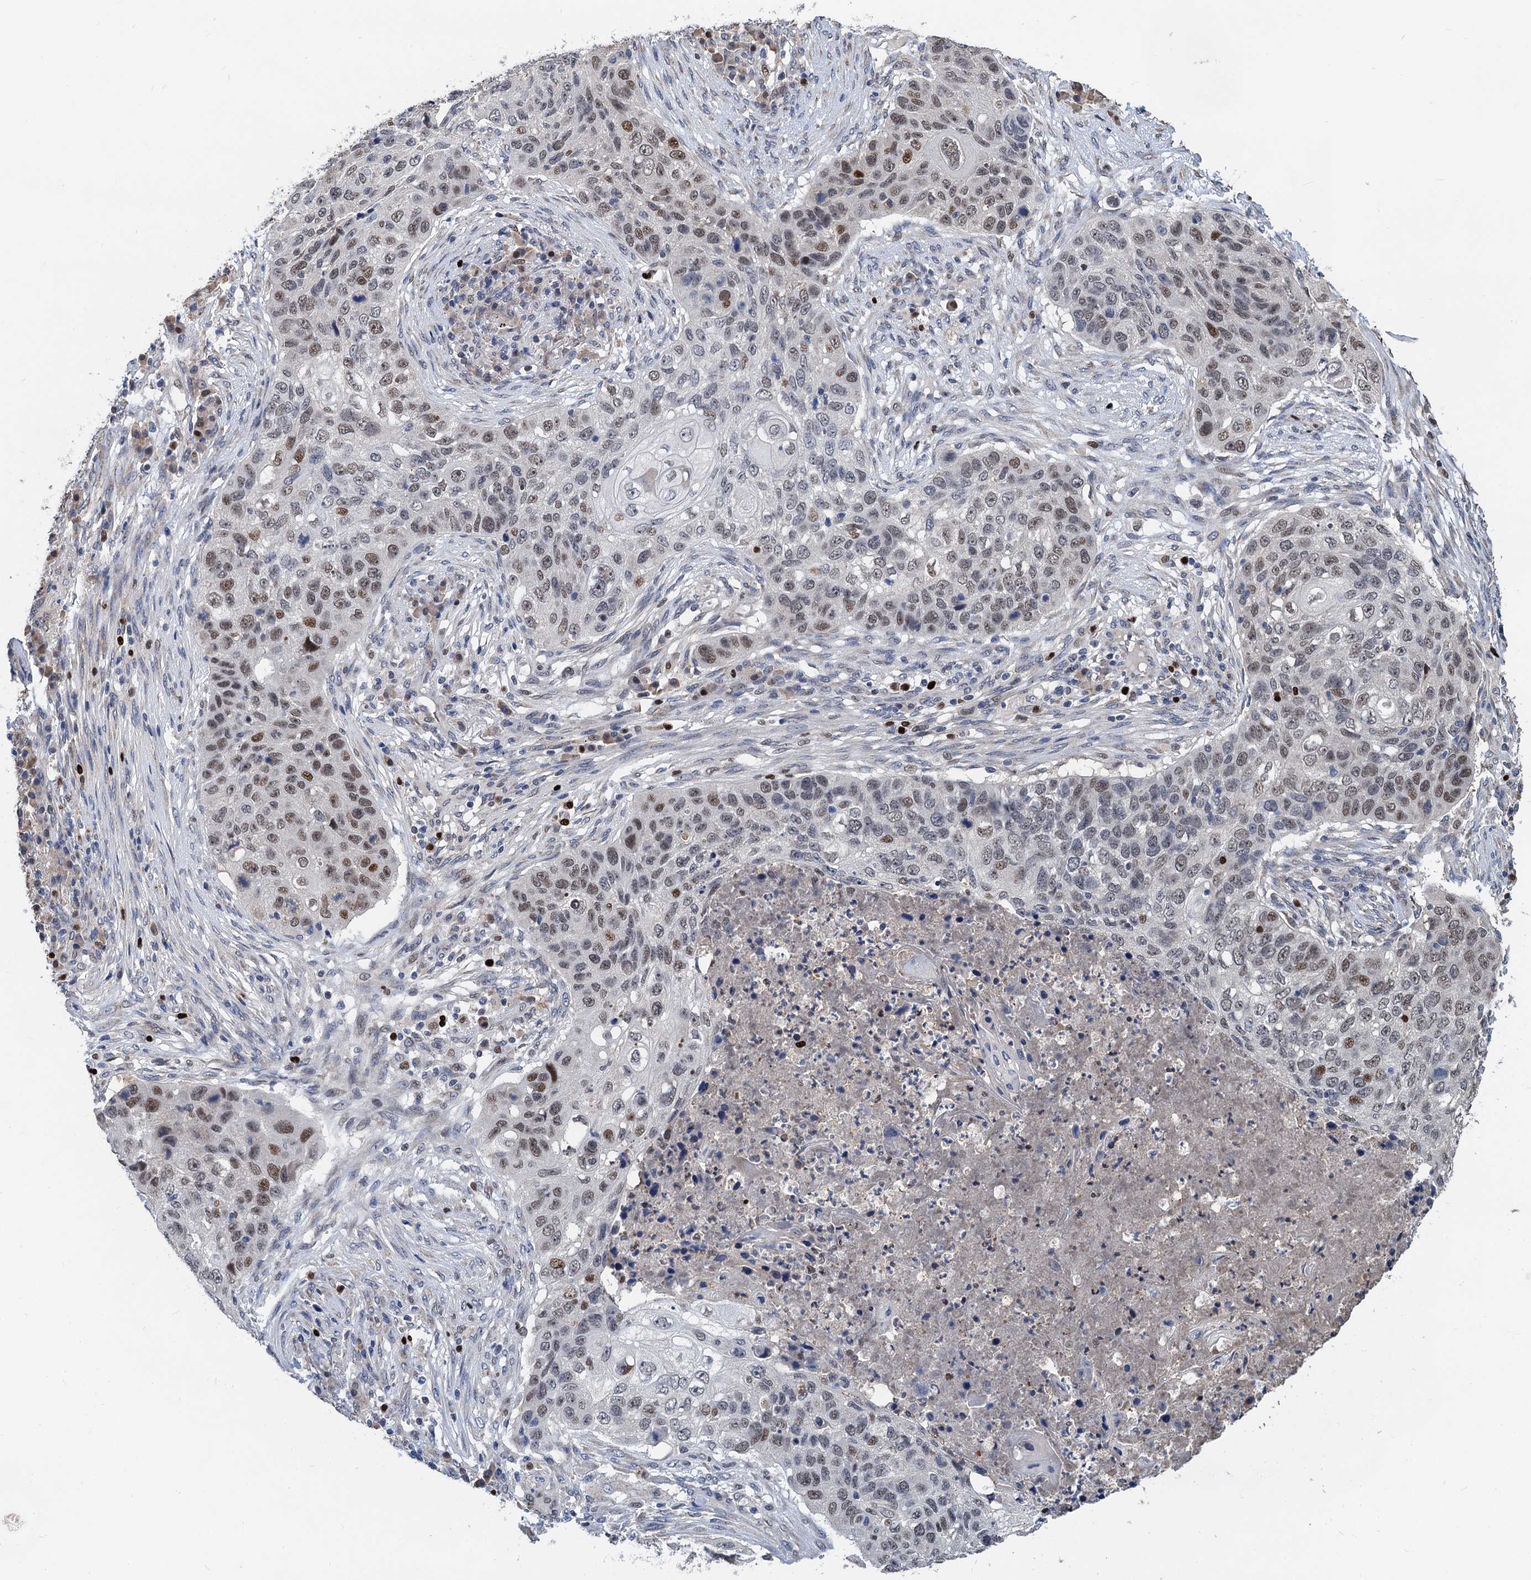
{"staining": {"intensity": "moderate", "quantity": "25%-75%", "location": "nuclear"}, "tissue": "lung cancer", "cell_type": "Tumor cells", "image_type": "cancer", "snomed": [{"axis": "morphology", "description": "Squamous cell carcinoma, NOS"}, {"axis": "topography", "description": "Lung"}], "caption": "Immunohistochemical staining of human lung squamous cell carcinoma exhibits medium levels of moderate nuclear positivity in approximately 25%-75% of tumor cells.", "gene": "TSEN34", "patient": {"sex": "female", "age": 63}}